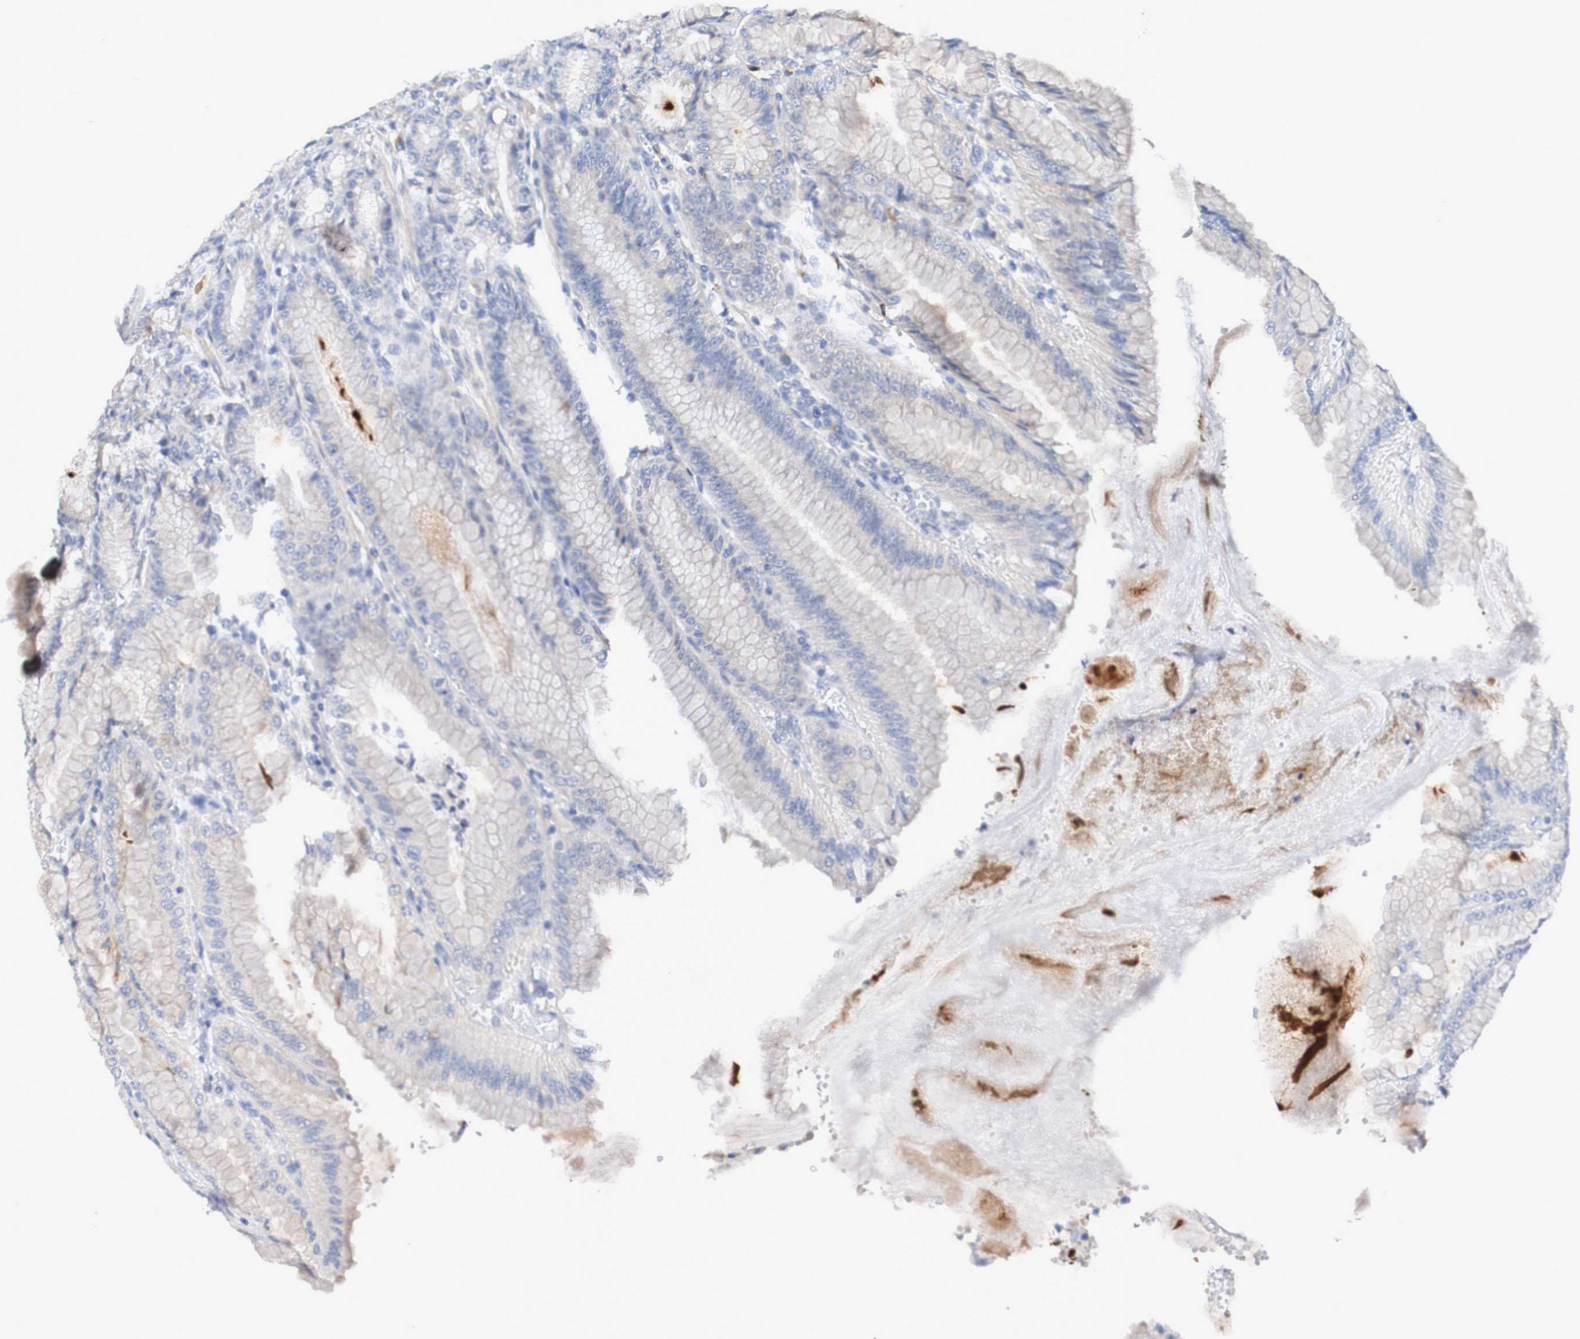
{"staining": {"intensity": "moderate", "quantity": "<25%", "location": "cytoplasmic/membranous"}, "tissue": "stomach", "cell_type": "Glandular cells", "image_type": "normal", "snomed": [{"axis": "morphology", "description": "Normal tissue, NOS"}, {"axis": "topography", "description": "Stomach, lower"}], "caption": "DAB (3,3'-diaminobenzidine) immunohistochemical staining of normal human stomach exhibits moderate cytoplasmic/membranous protein positivity in about <25% of glandular cells.", "gene": "ACVR1C", "patient": {"sex": "male", "age": 71}}